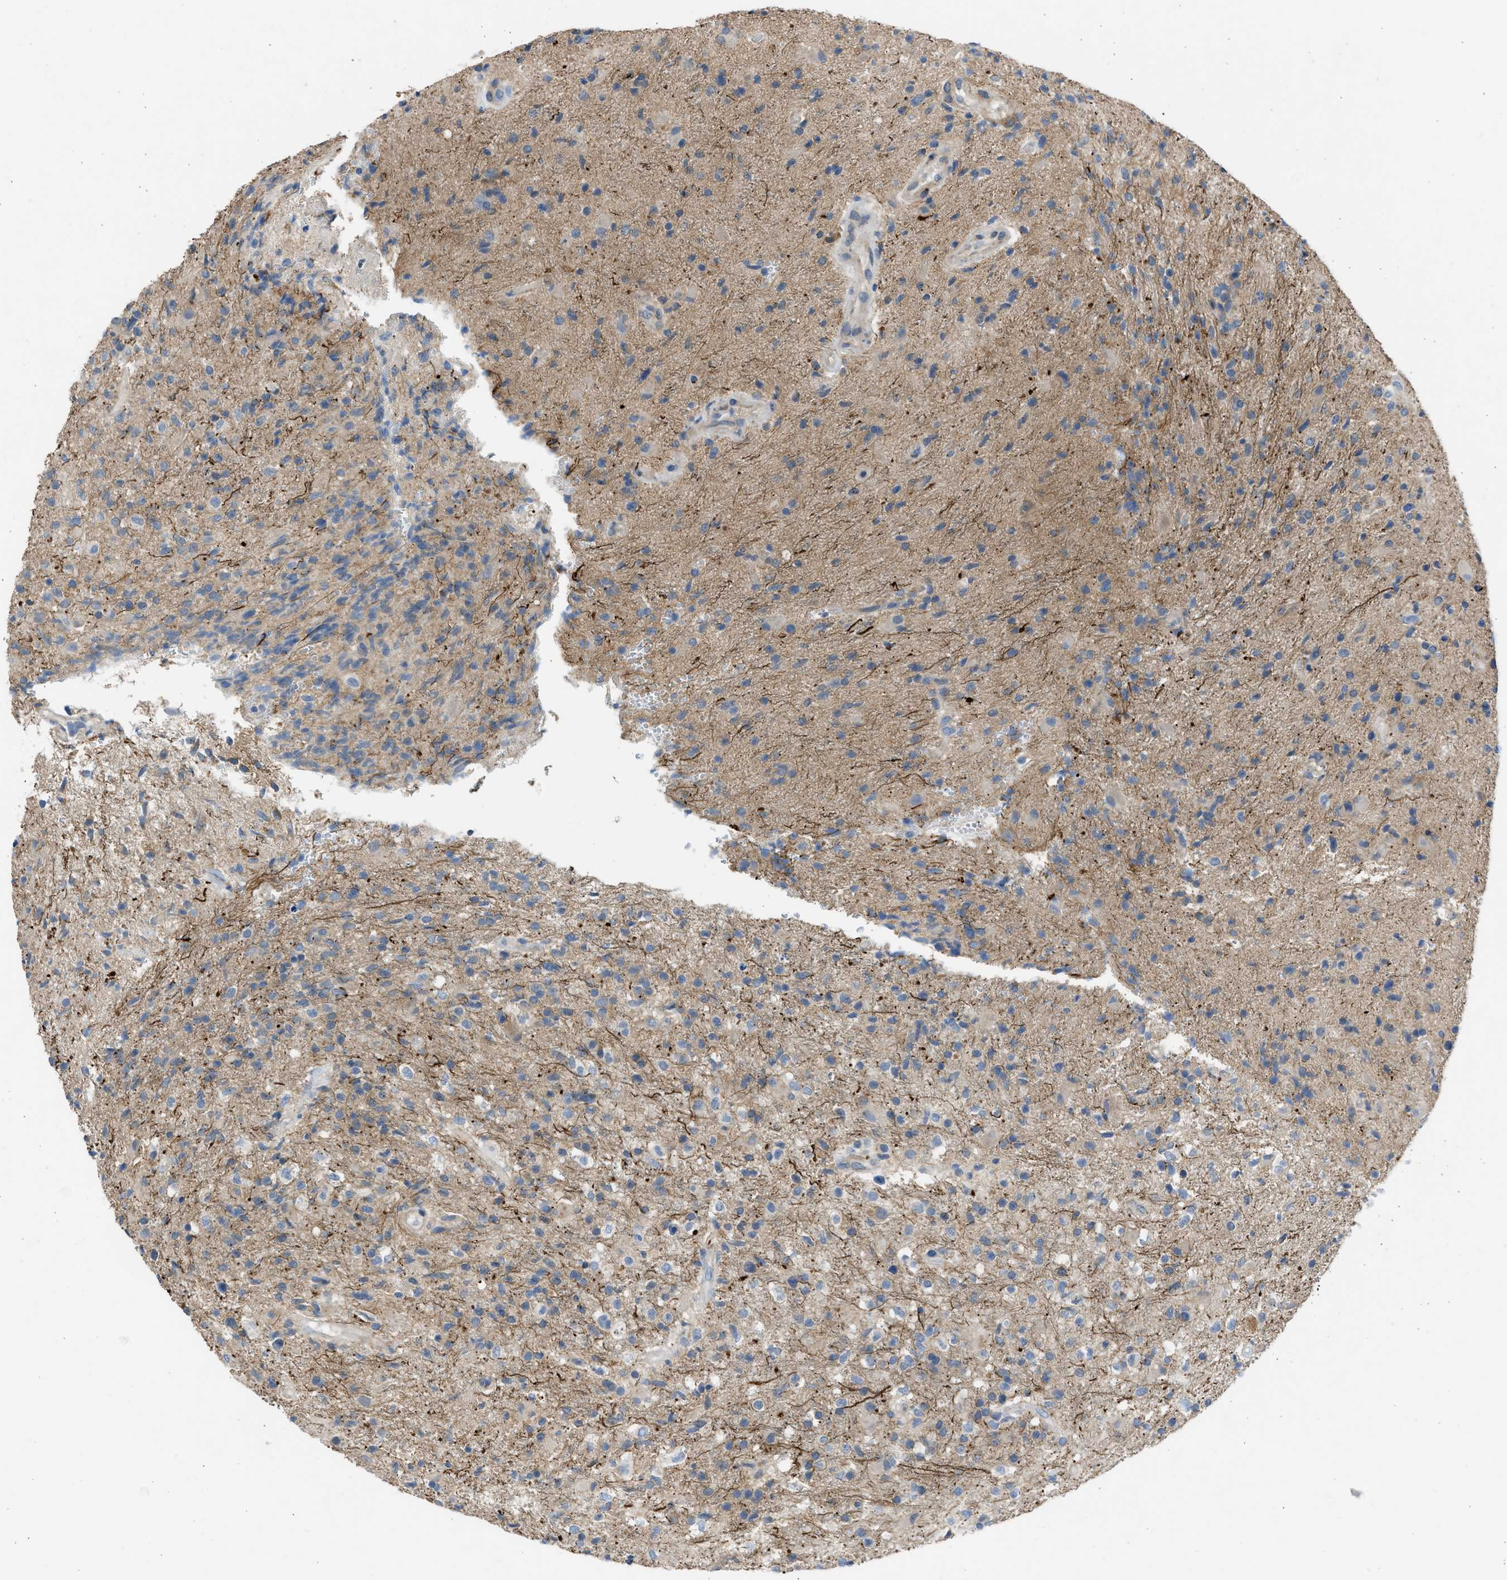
{"staining": {"intensity": "negative", "quantity": "none", "location": "none"}, "tissue": "glioma", "cell_type": "Tumor cells", "image_type": "cancer", "snomed": [{"axis": "morphology", "description": "Glioma, malignant, High grade"}, {"axis": "topography", "description": "Brain"}], "caption": "Histopathology image shows no protein expression in tumor cells of malignant glioma (high-grade) tissue.", "gene": "PCNX3", "patient": {"sex": "male", "age": 72}}